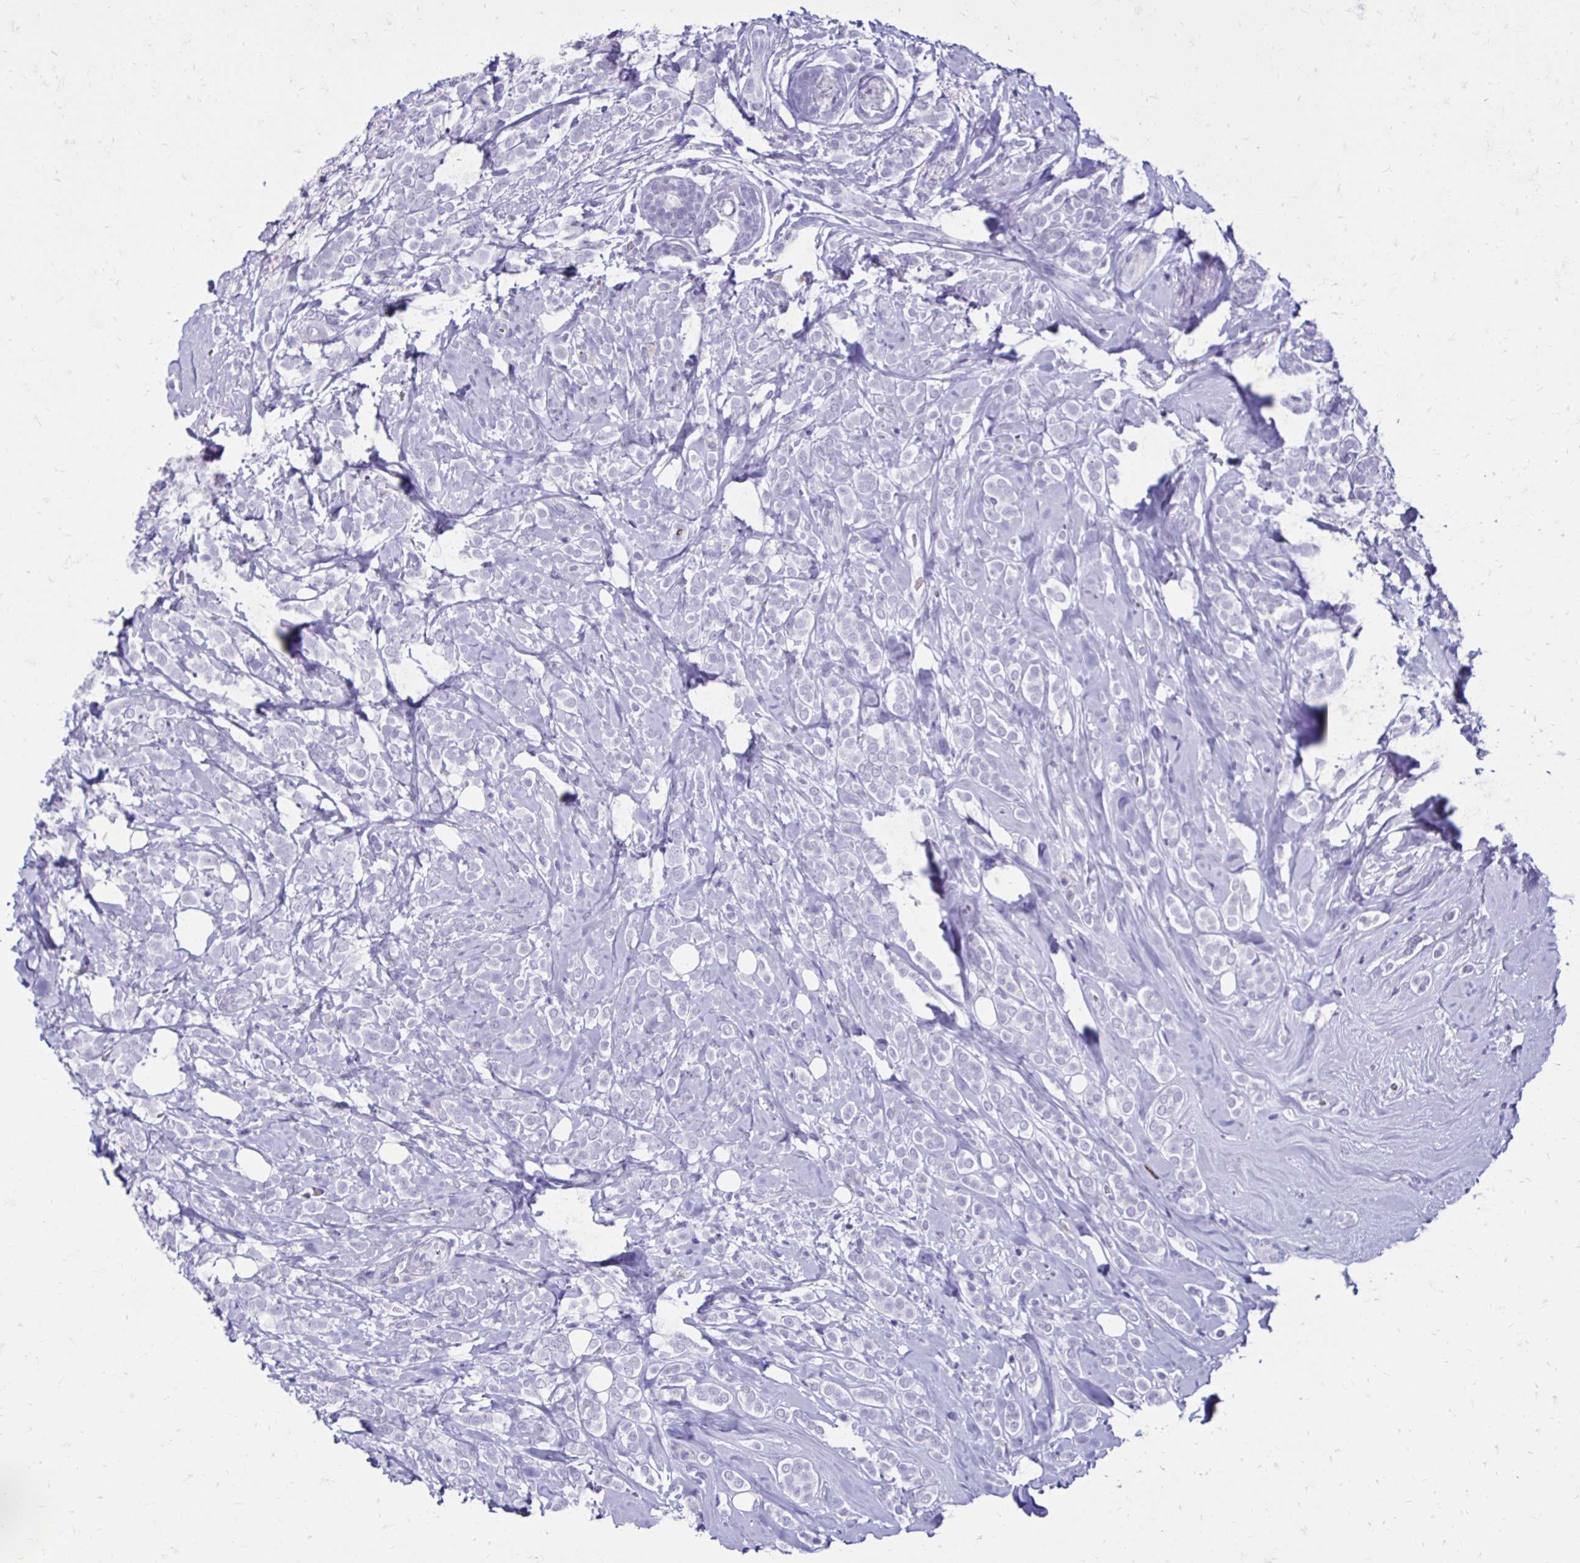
{"staining": {"intensity": "negative", "quantity": "none", "location": "none"}, "tissue": "breast cancer", "cell_type": "Tumor cells", "image_type": "cancer", "snomed": [{"axis": "morphology", "description": "Lobular carcinoma"}, {"axis": "topography", "description": "Breast"}], "caption": "A high-resolution histopathology image shows immunohistochemistry staining of breast lobular carcinoma, which demonstrates no significant positivity in tumor cells. (DAB IHC visualized using brightfield microscopy, high magnification).", "gene": "CST5", "patient": {"sex": "female", "age": 49}}